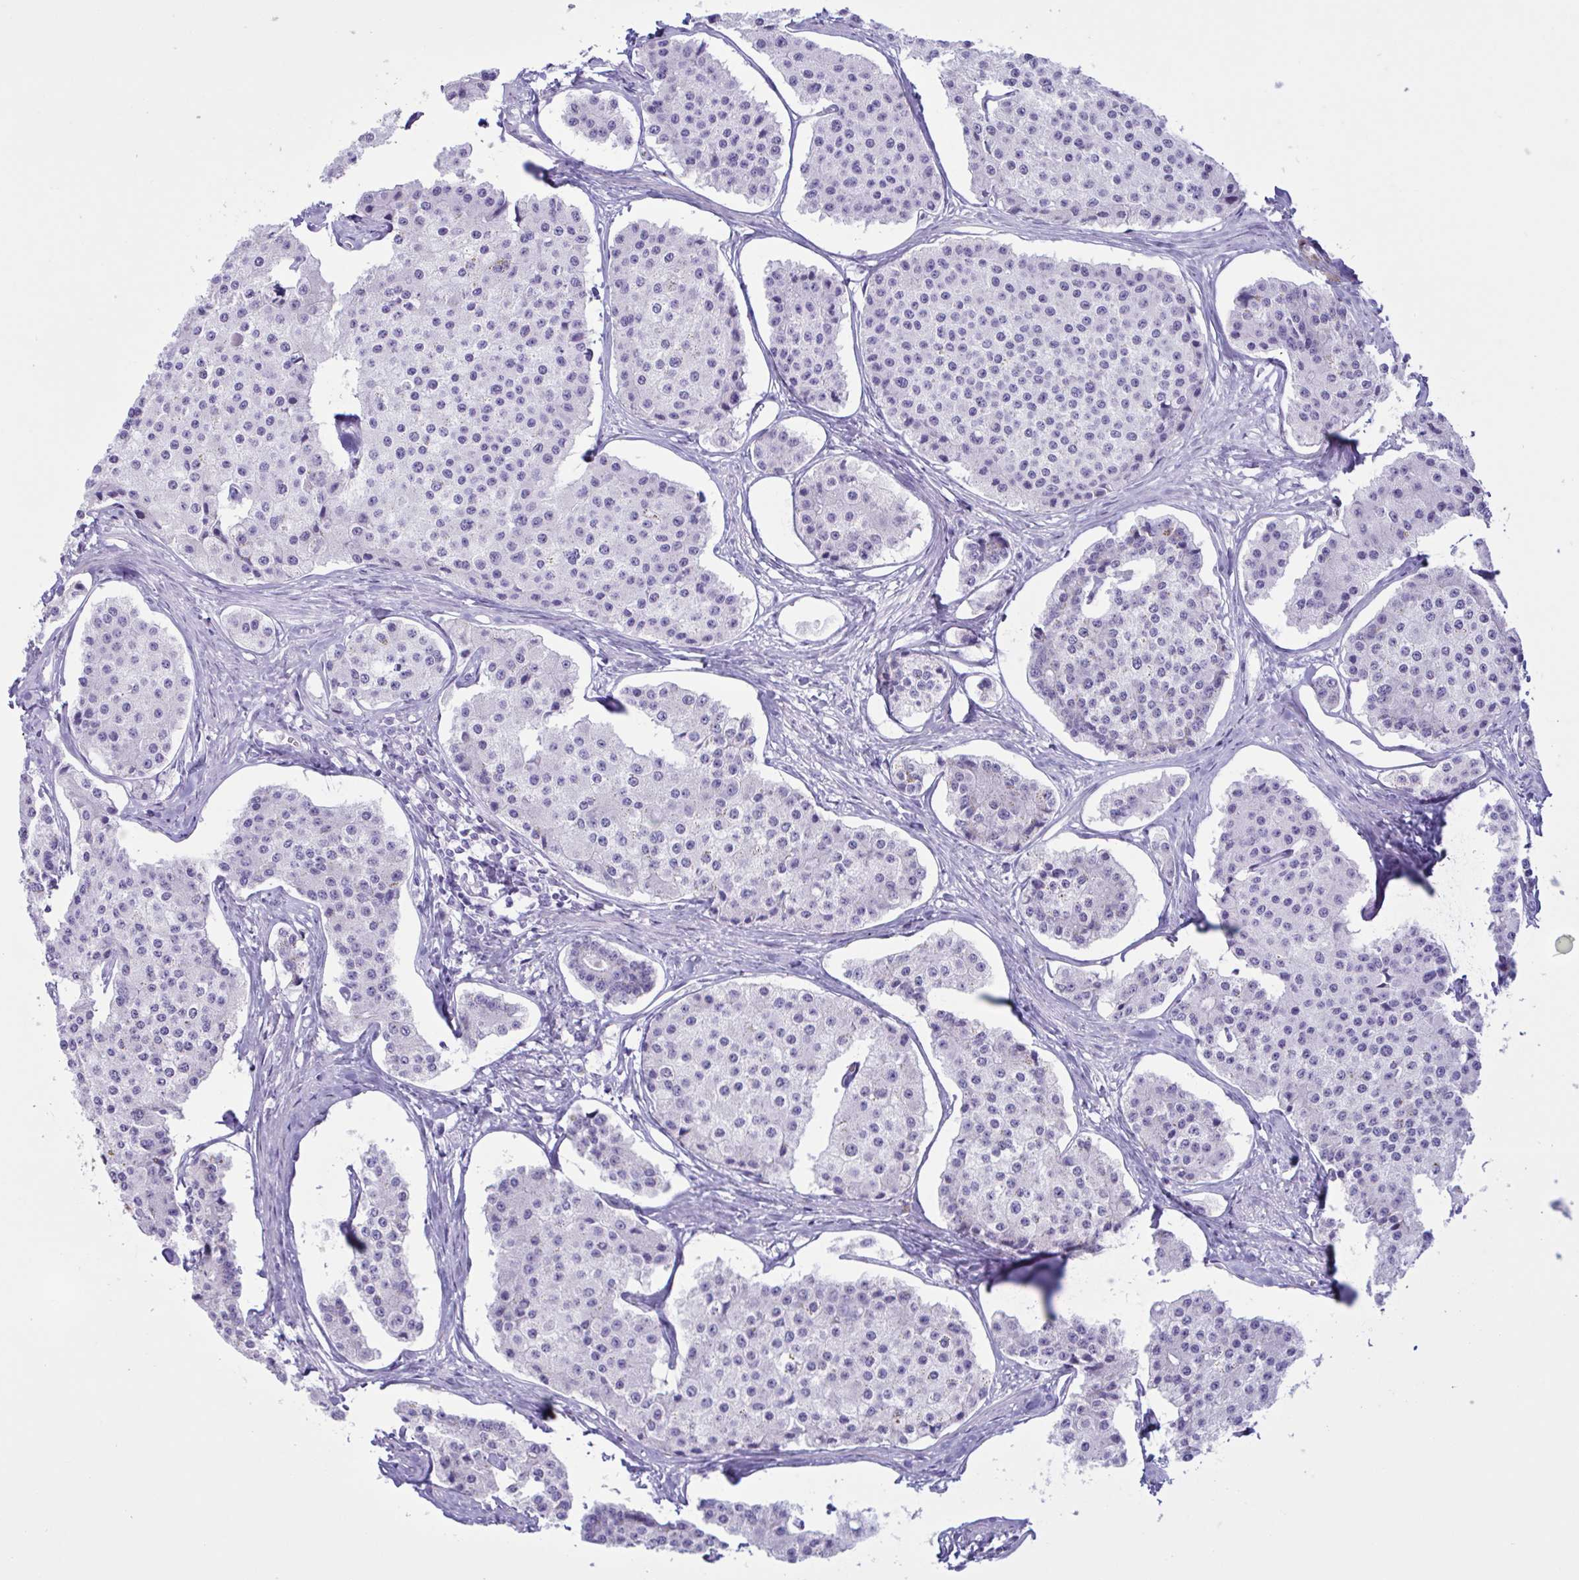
{"staining": {"intensity": "negative", "quantity": "none", "location": "none"}, "tissue": "carcinoid", "cell_type": "Tumor cells", "image_type": "cancer", "snomed": [{"axis": "morphology", "description": "Carcinoid, malignant, NOS"}, {"axis": "topography", "description": "Small intestine"}], "caption": "A histopathology image of human carcinoid (malignant) is negative for staining in tumor cells.", "gene": "MRGPRG", "patient": {"sex": "female", "age": 65}}